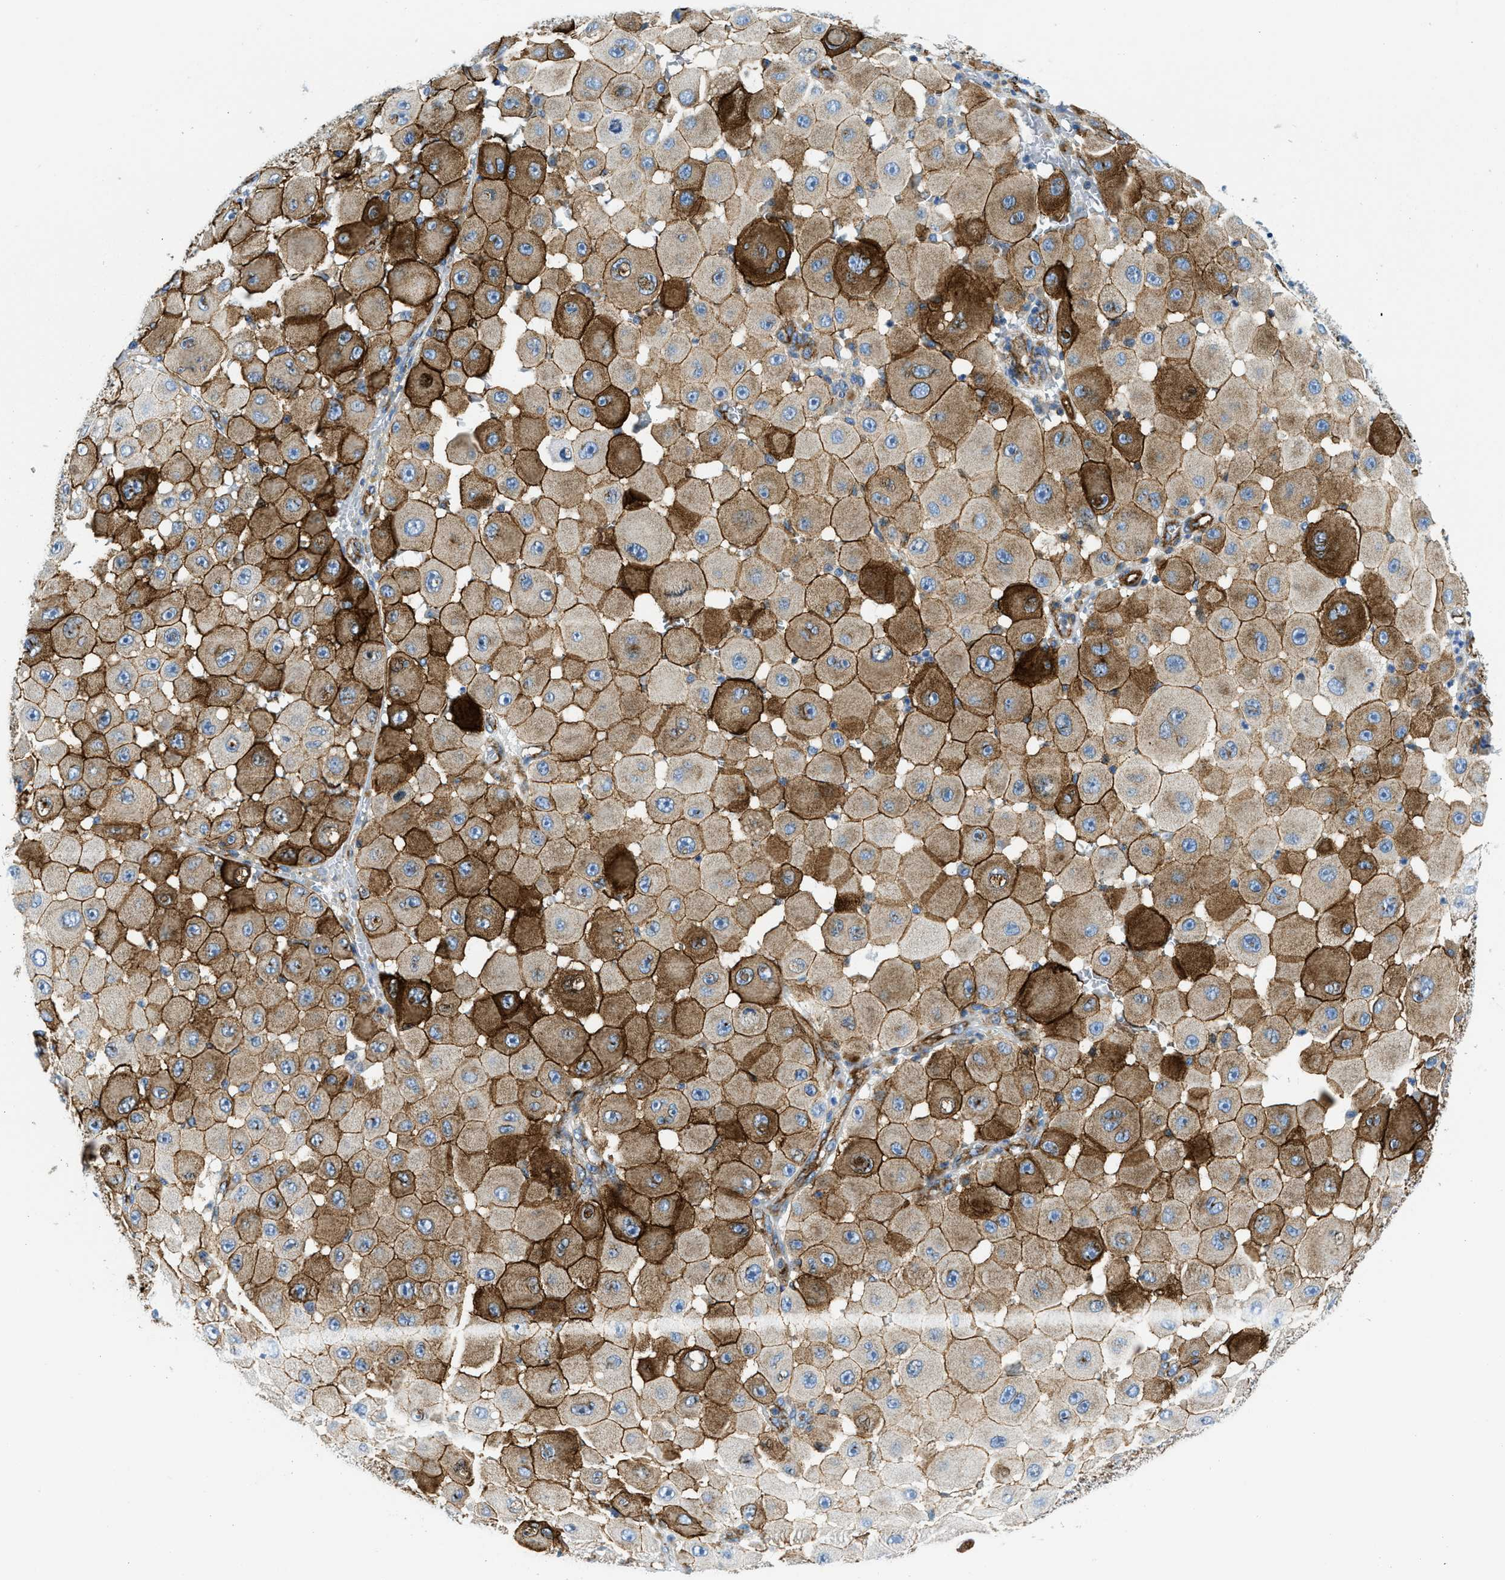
{"staining": {"intensity": "moderate", "quantity": ">75%", "location": "cytoplasmic/membranous"}, "tissue": "melanoma", "cell_type": "Tumor cells", "image_type": "cancer", "snomed": [{"axis": "morphology", "description": "Malignant melanoma, NOS"}, {"axis": "topography", "description": "Skin"}], "caption": "Immunohistochemistry (IHC) of melanoma demonstrates medium levels of moderate cytoplasmic/membranous expression in approximately >75% of tumor cells.", "gene": "CUTA", "patient": {"sex": "female", "age": 81}}